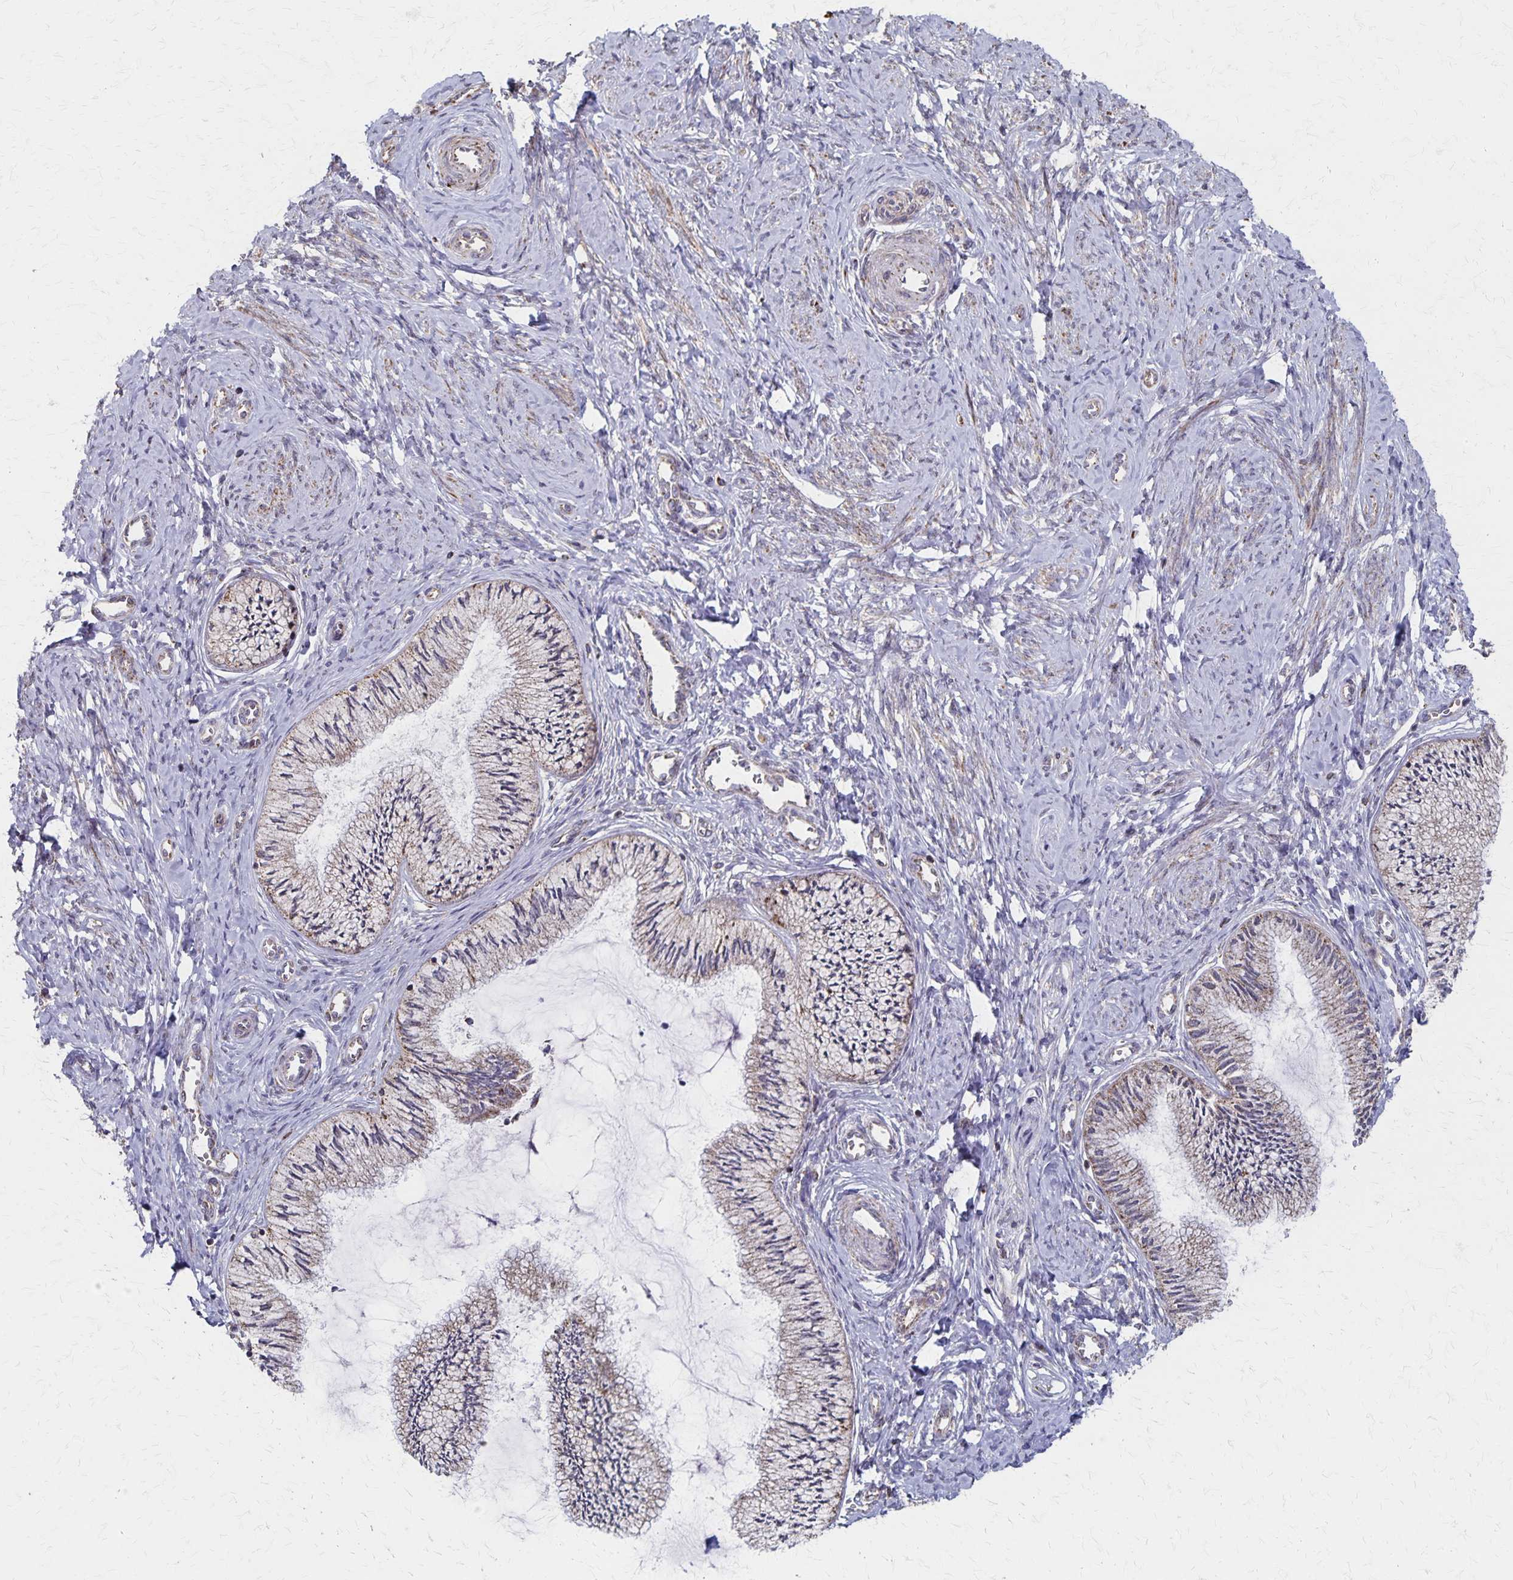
{"staining": {"intensity": "moderate", "quantity": "25%-75%", "location": "cytoplasmic/membranous"}, "tissue": "cervix", "cell_type": "Glandular cells", "image_type": "normal", "snomed": [{"axis": "morphology", "description": "Normal tissue, NOS"}, {"axis": "topography", "description": "Cervix"}], "caption": "Approximately 25%-75% of glandular cells in benign cervix exhibit moderate cytoplasmic/membranous protein positivity as visualized by brown immunohistochemical staining.", "gene": "DYRK4", "patient": {"sex": "female", "age": 24}}